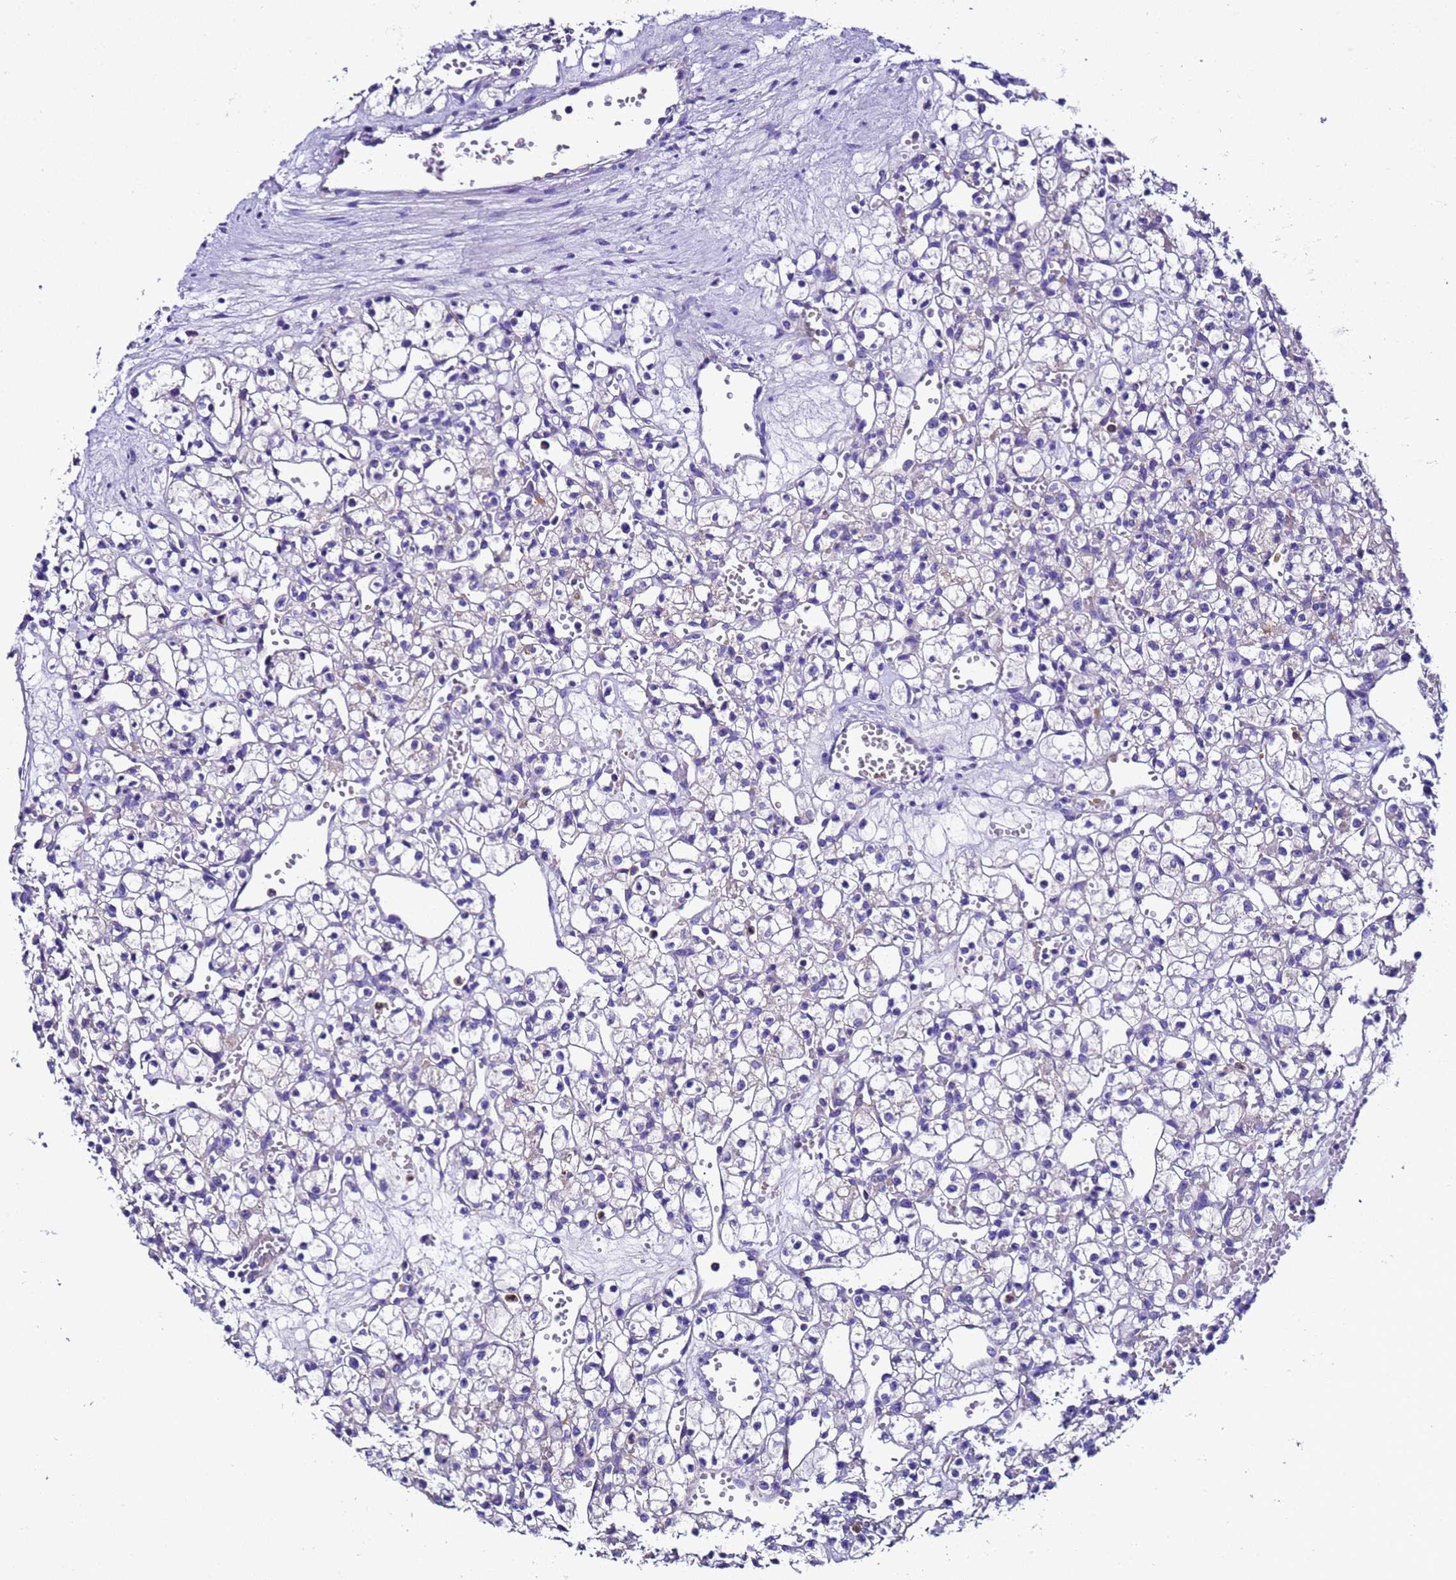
{"staining": {"intensity": "negative", "quantity": "none", "location": "none"}, "tissue": "renal cancer", "cell_type": "Tumor cells", "image_type": "cancer", "snomed": [{"axis": "morphology", "description": "Adenocarcinoma, NOS"}, {"axis": "topography", "description": "Kidney"}], "caption": "This is an IHC image of renal cancer (adenocarcinoma). There is no staining in tumor cells.", "gene": "UGT2A1", "patient": {"sex": "female", "age": 59}}